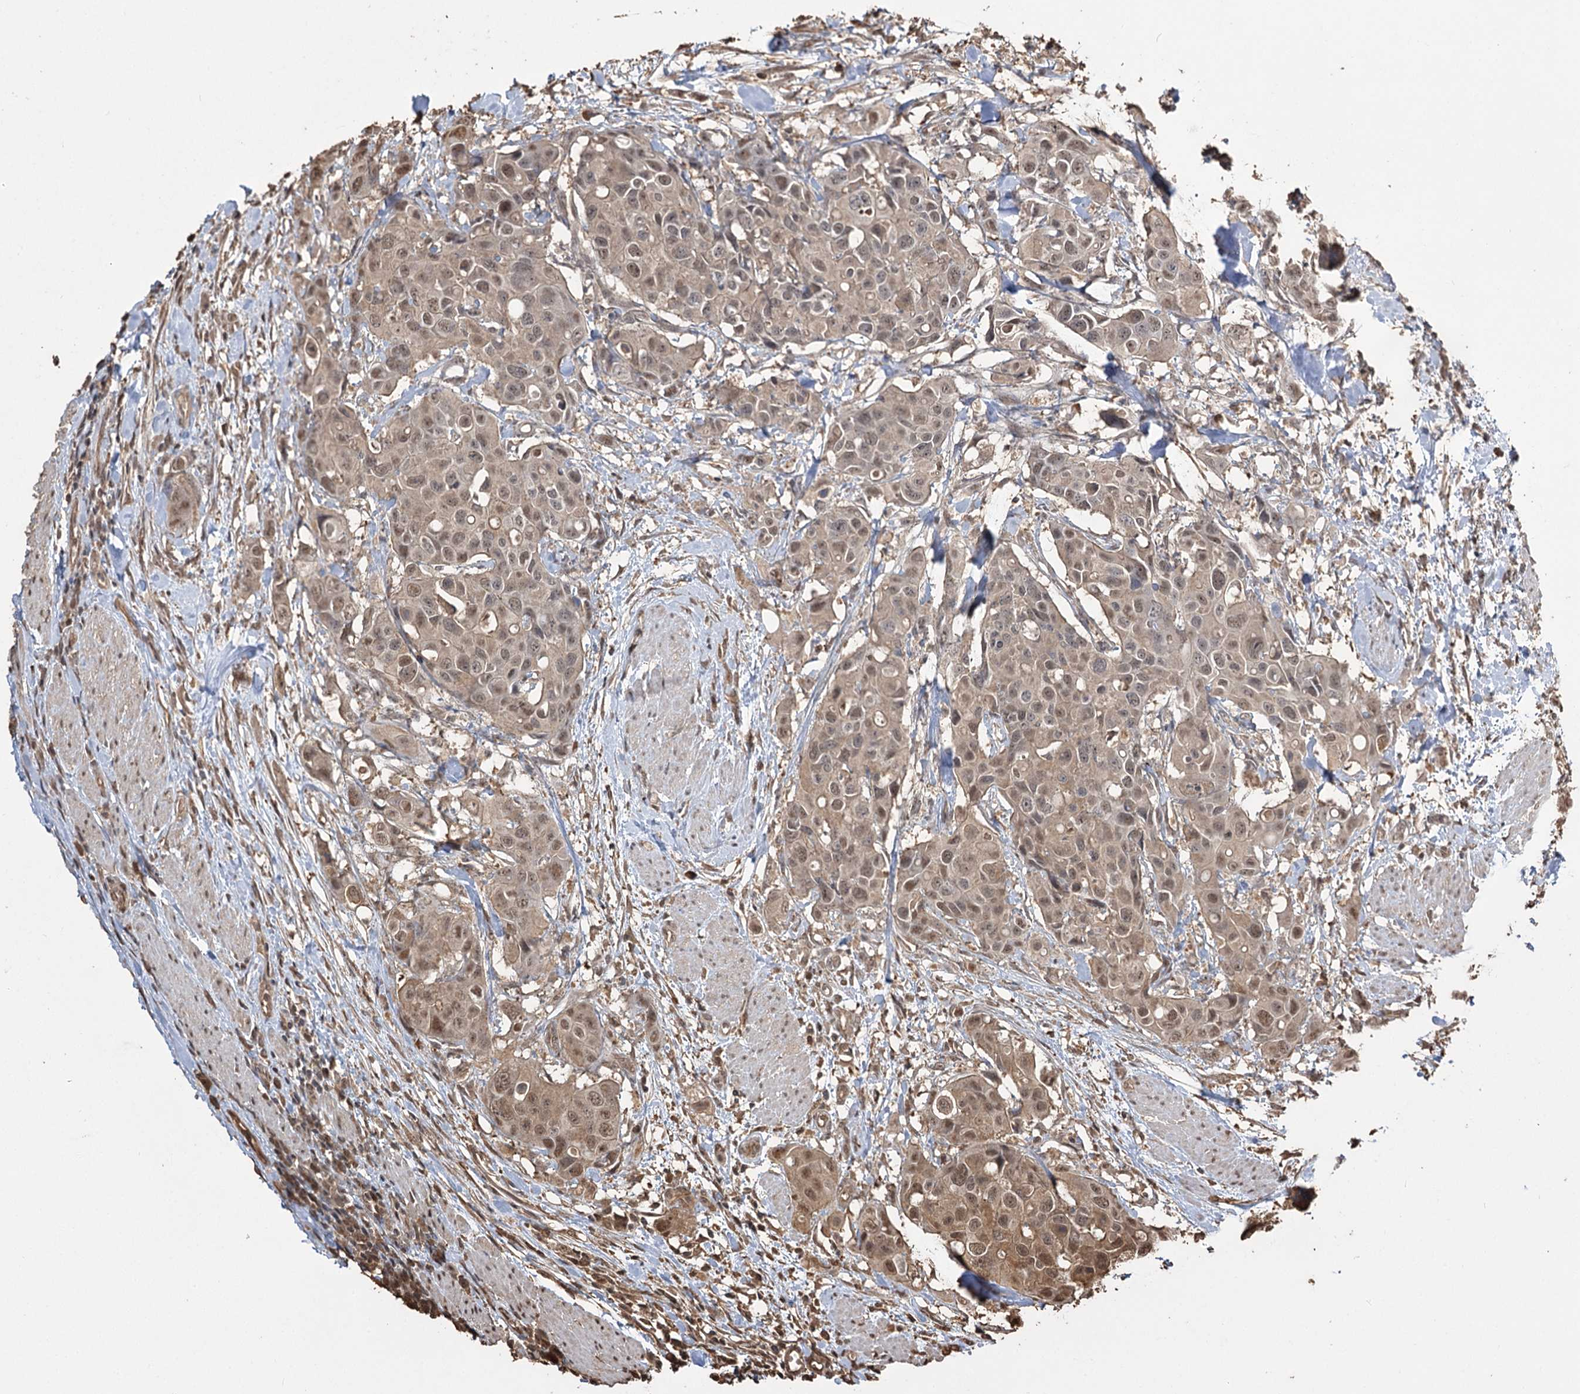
{"staining": {"intensity": "moderate", "quantity": "25%-75%", "location": "cytoplasmic/membranous,nuclear"}, "tissue": "colorectal cancer", "cell_type": "Tumor cells", "image_type": "cancer", "snomed": [{"axis": "morphology", "description": "Adenocarcinoma, NOS"}, {"axis": "topography", "description": "Colon"}], "caption": "Brown immunohistochemical staining in human colorectal adenocarcinoma demonstrates moderate cytoplasmic/membranous and nuclear positivity in about 25%-75% of tumor cells.", "gene": "PLCH1", "patient": {"sex": "male", "age": 77}}